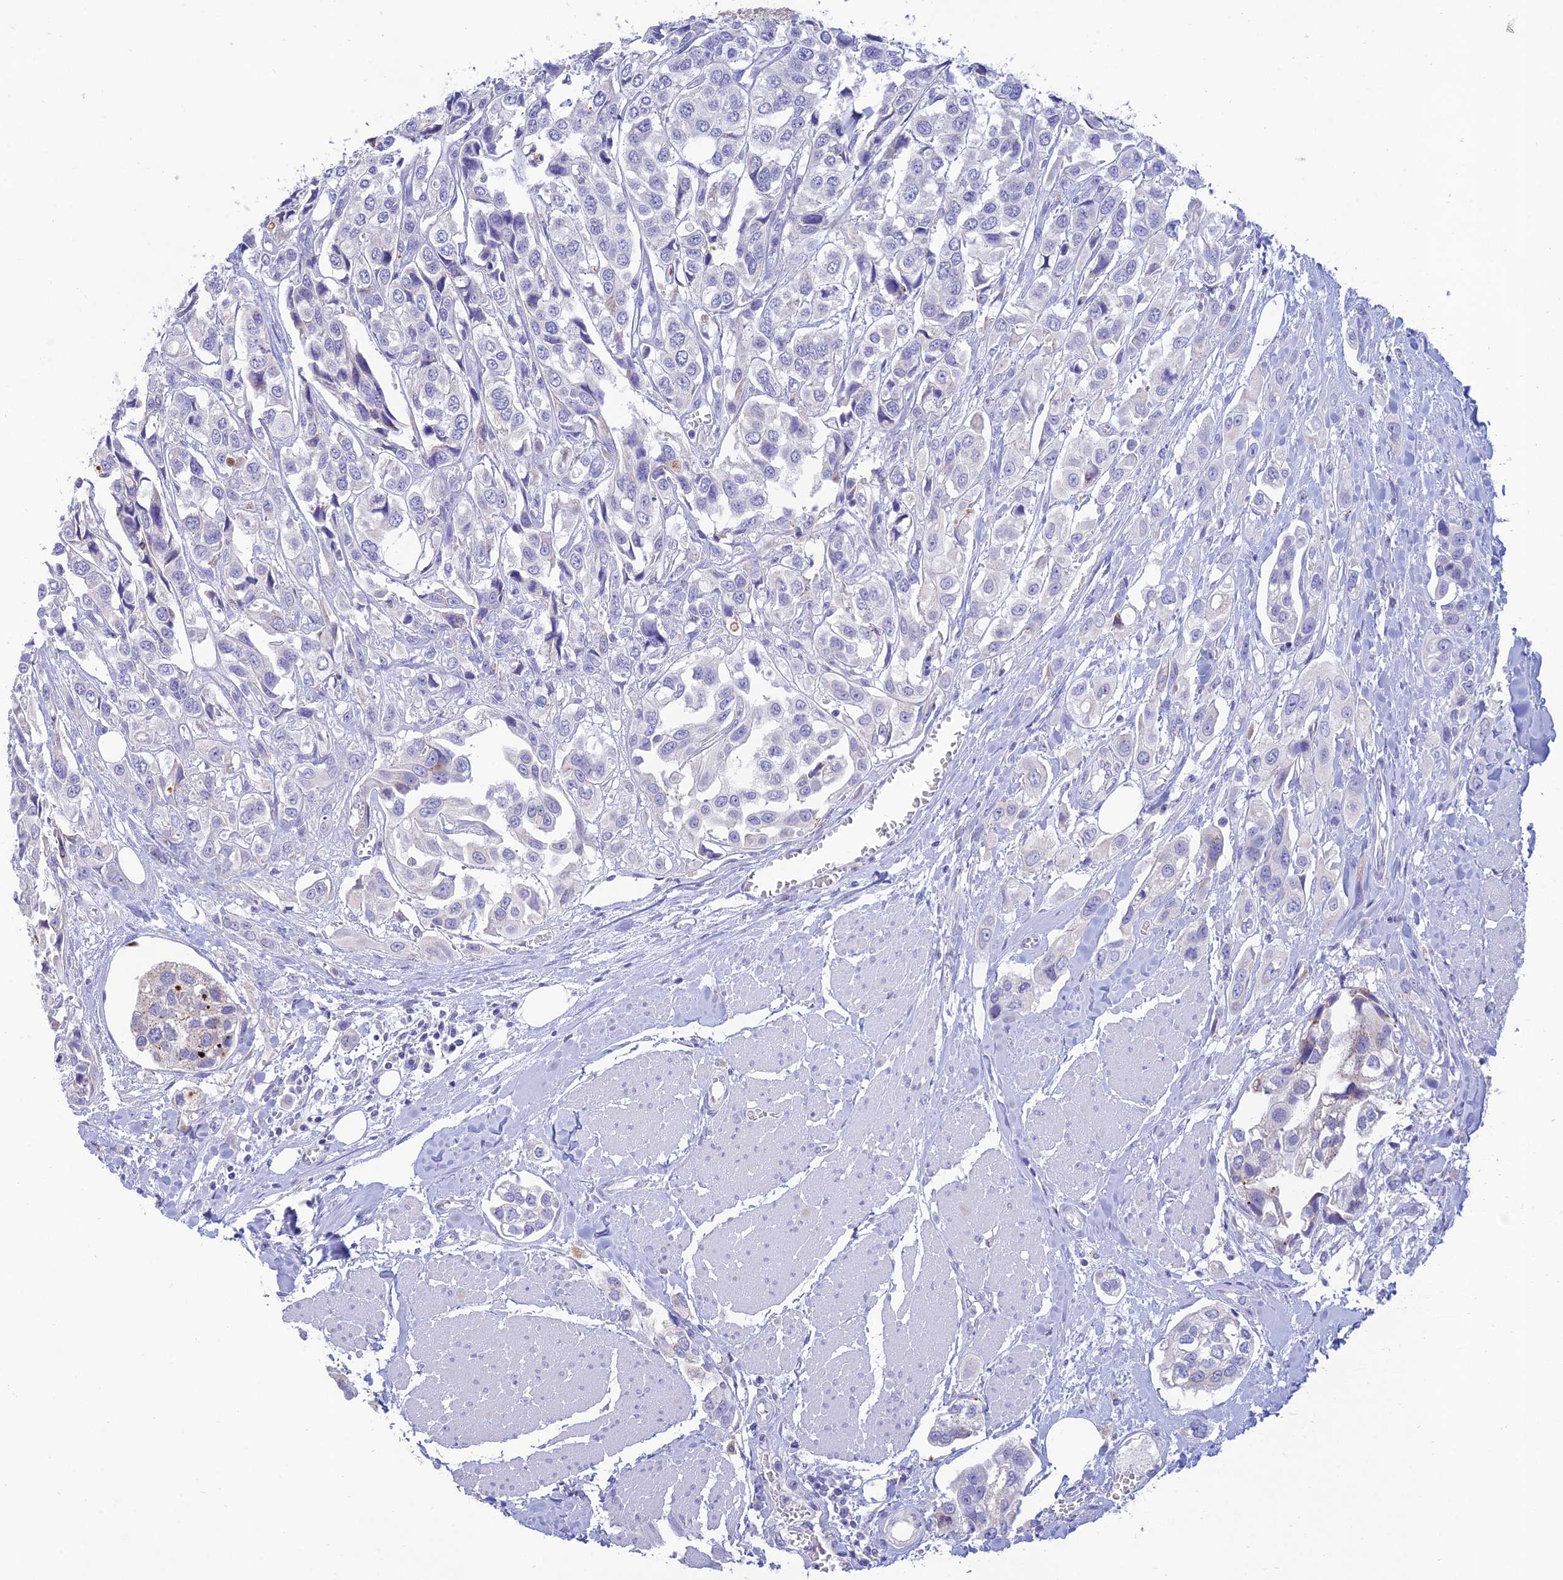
{"staining": {"intensity": "negative", "quantity": "none", "location": "none"}, "tissue": "urothelial cancer", "cell_type": "Tumor cells", "image_type": "cancer", "snomed": [{"axis": "morphology", "description": "Urothelial carcinoma, High grade"}, {"axis": "topography", "description": "Urinary bladder"}], "caption": "An image of human urothelial cancer is negative for staining in tumor cells. (DAB (3,3'-diaminobenzidine) immunohistochemistry visualized using brightfield microscopy, high magnification).", "gene": "MAL2", "patient": {"sex": "male", "age": 67}}